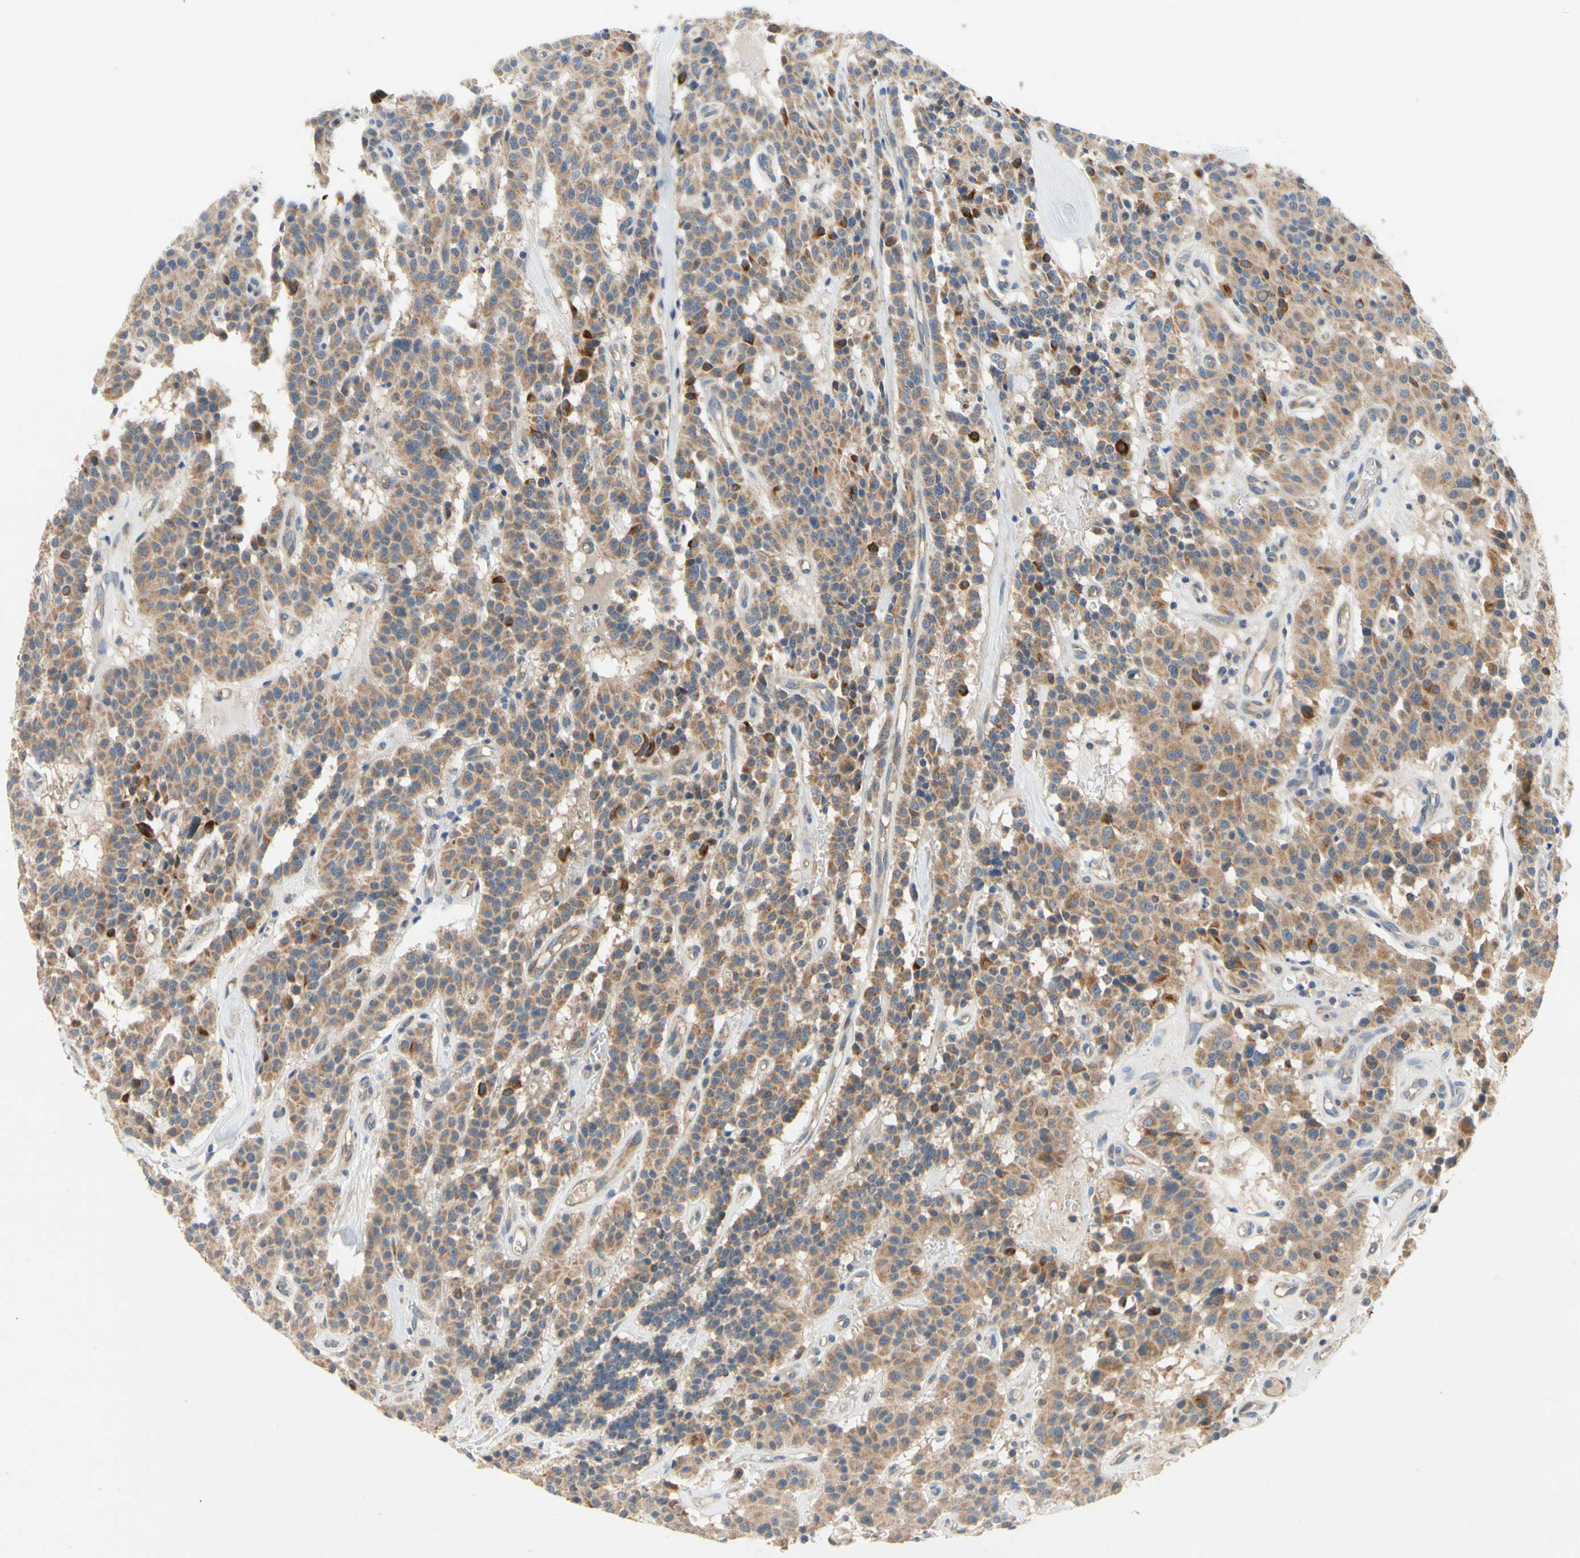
{"staining": {"intensity": "moderate", "quantity": ">75%", "location": "cytoplasmic/membranous"}, "tissue": "carcinoid", "cell_type": "Tumor cells", "image_type": "cancer", "snomed": [{"axis": "morphology", "description": "Carcinoid, malignant, NOS"}, {"axis": "topography", "description": "Lung"}], "caption": "Brown immunohistochemical staining in human malignant carcinoid exhibits moderate cytoplasmic/membranous staining in about >75% of tumor cells.", "gene": "KLHDC8B", "patient": {"sex": "male", "age": 30}}